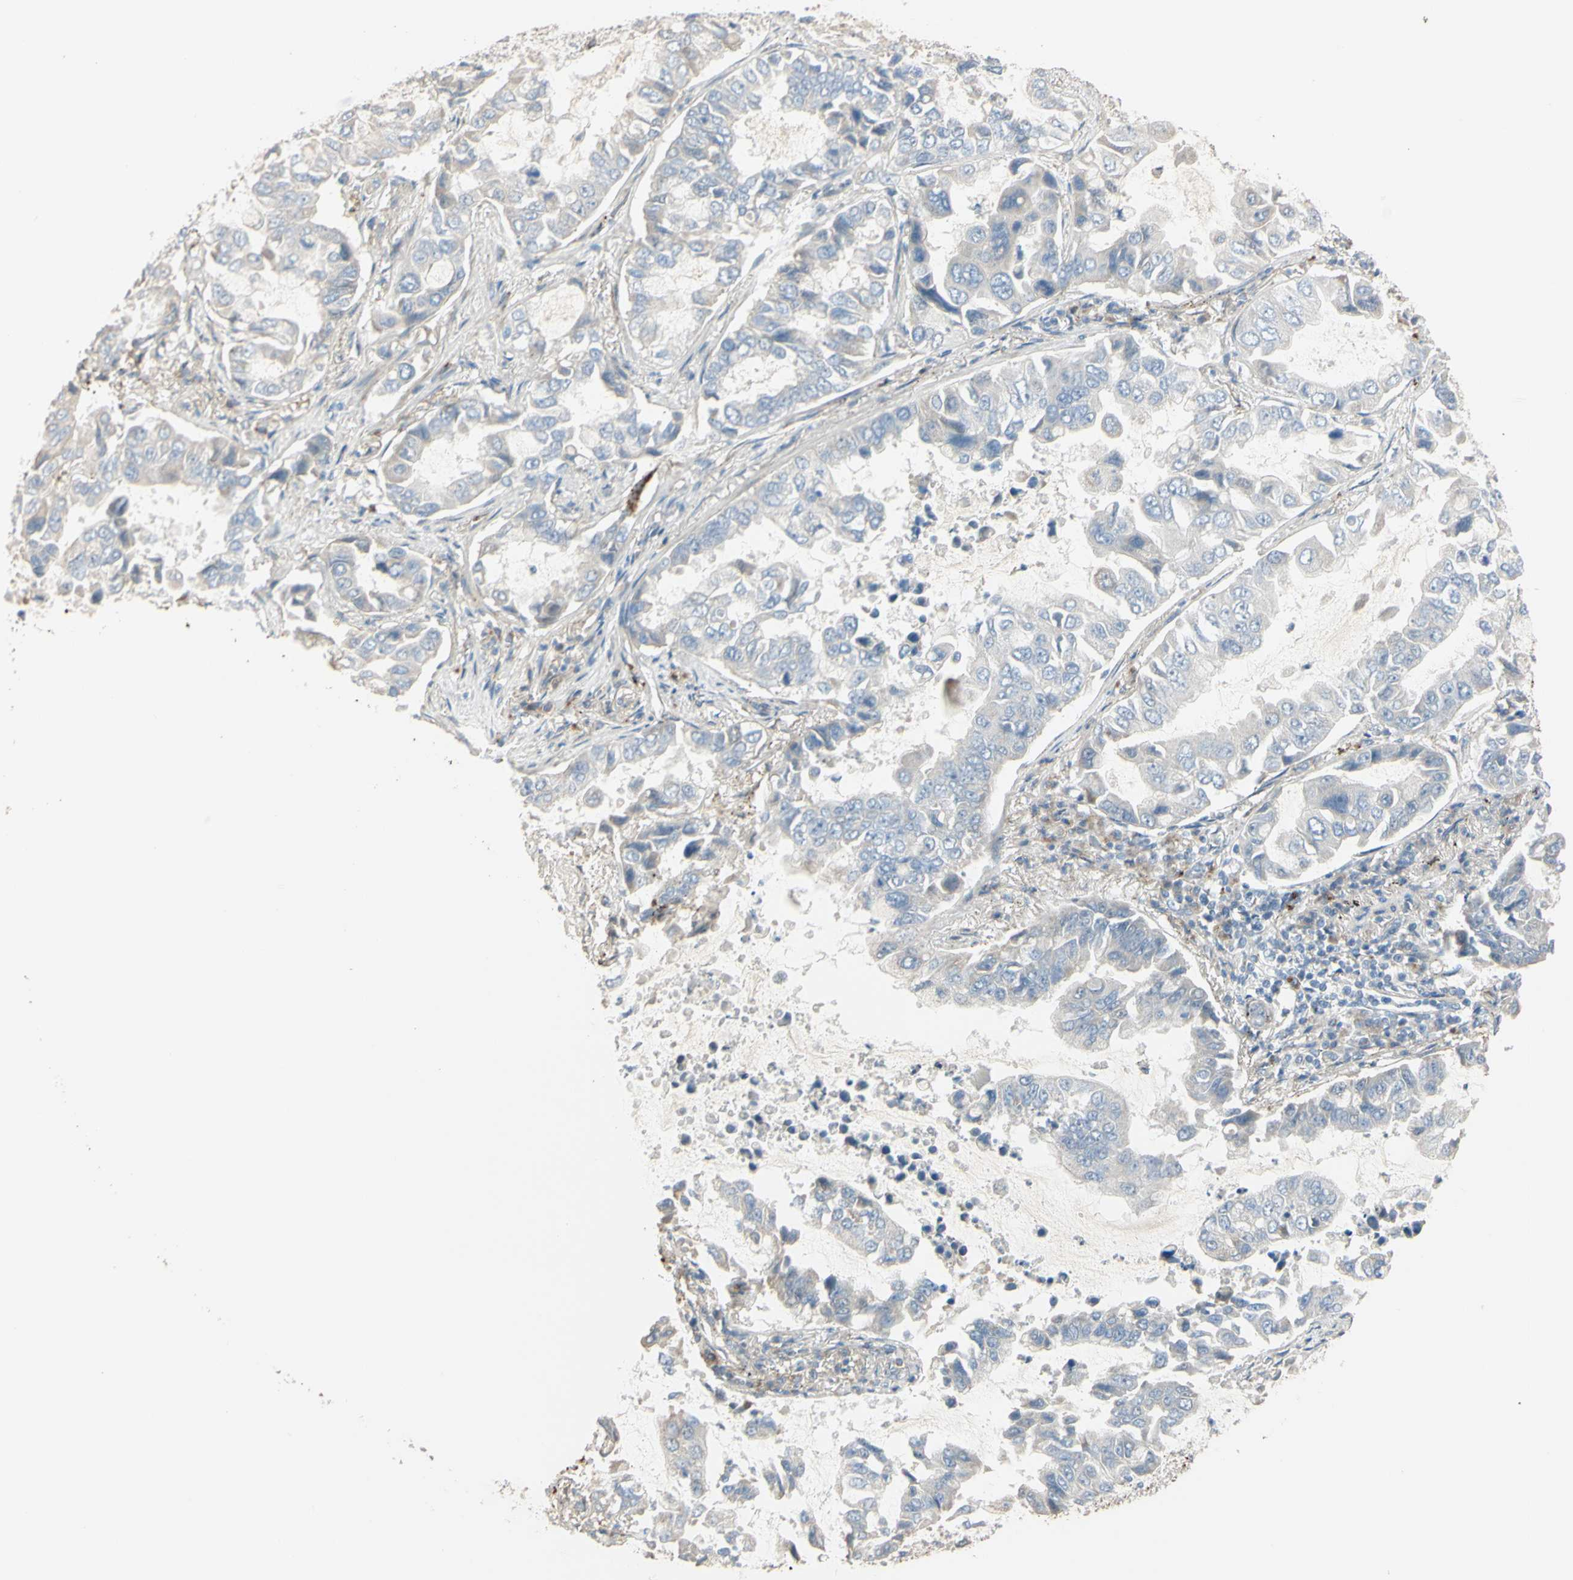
{"staining": {"intensity": "weak", "quantity": "25%-75%", "location": "cytoplasmic/membranous"}, "tissue": "lung cancer", "cell_type": "Tumor cells", "image_type": "cancer", "snomed": [{"axis": "morphology", "description": "Adenocarcinoma, NOS"}, {"axis": "topography", "description": "Lung"}], "caption": "Approximately 25%-75% of tumor cells in lung adenocarcinoma display weak cytoplasmic/membranous protein expression as visualized by brown immunohistochemical staining.", "gene": "ANGPTL1", "patient": {"sex": "male", "age": 64}}